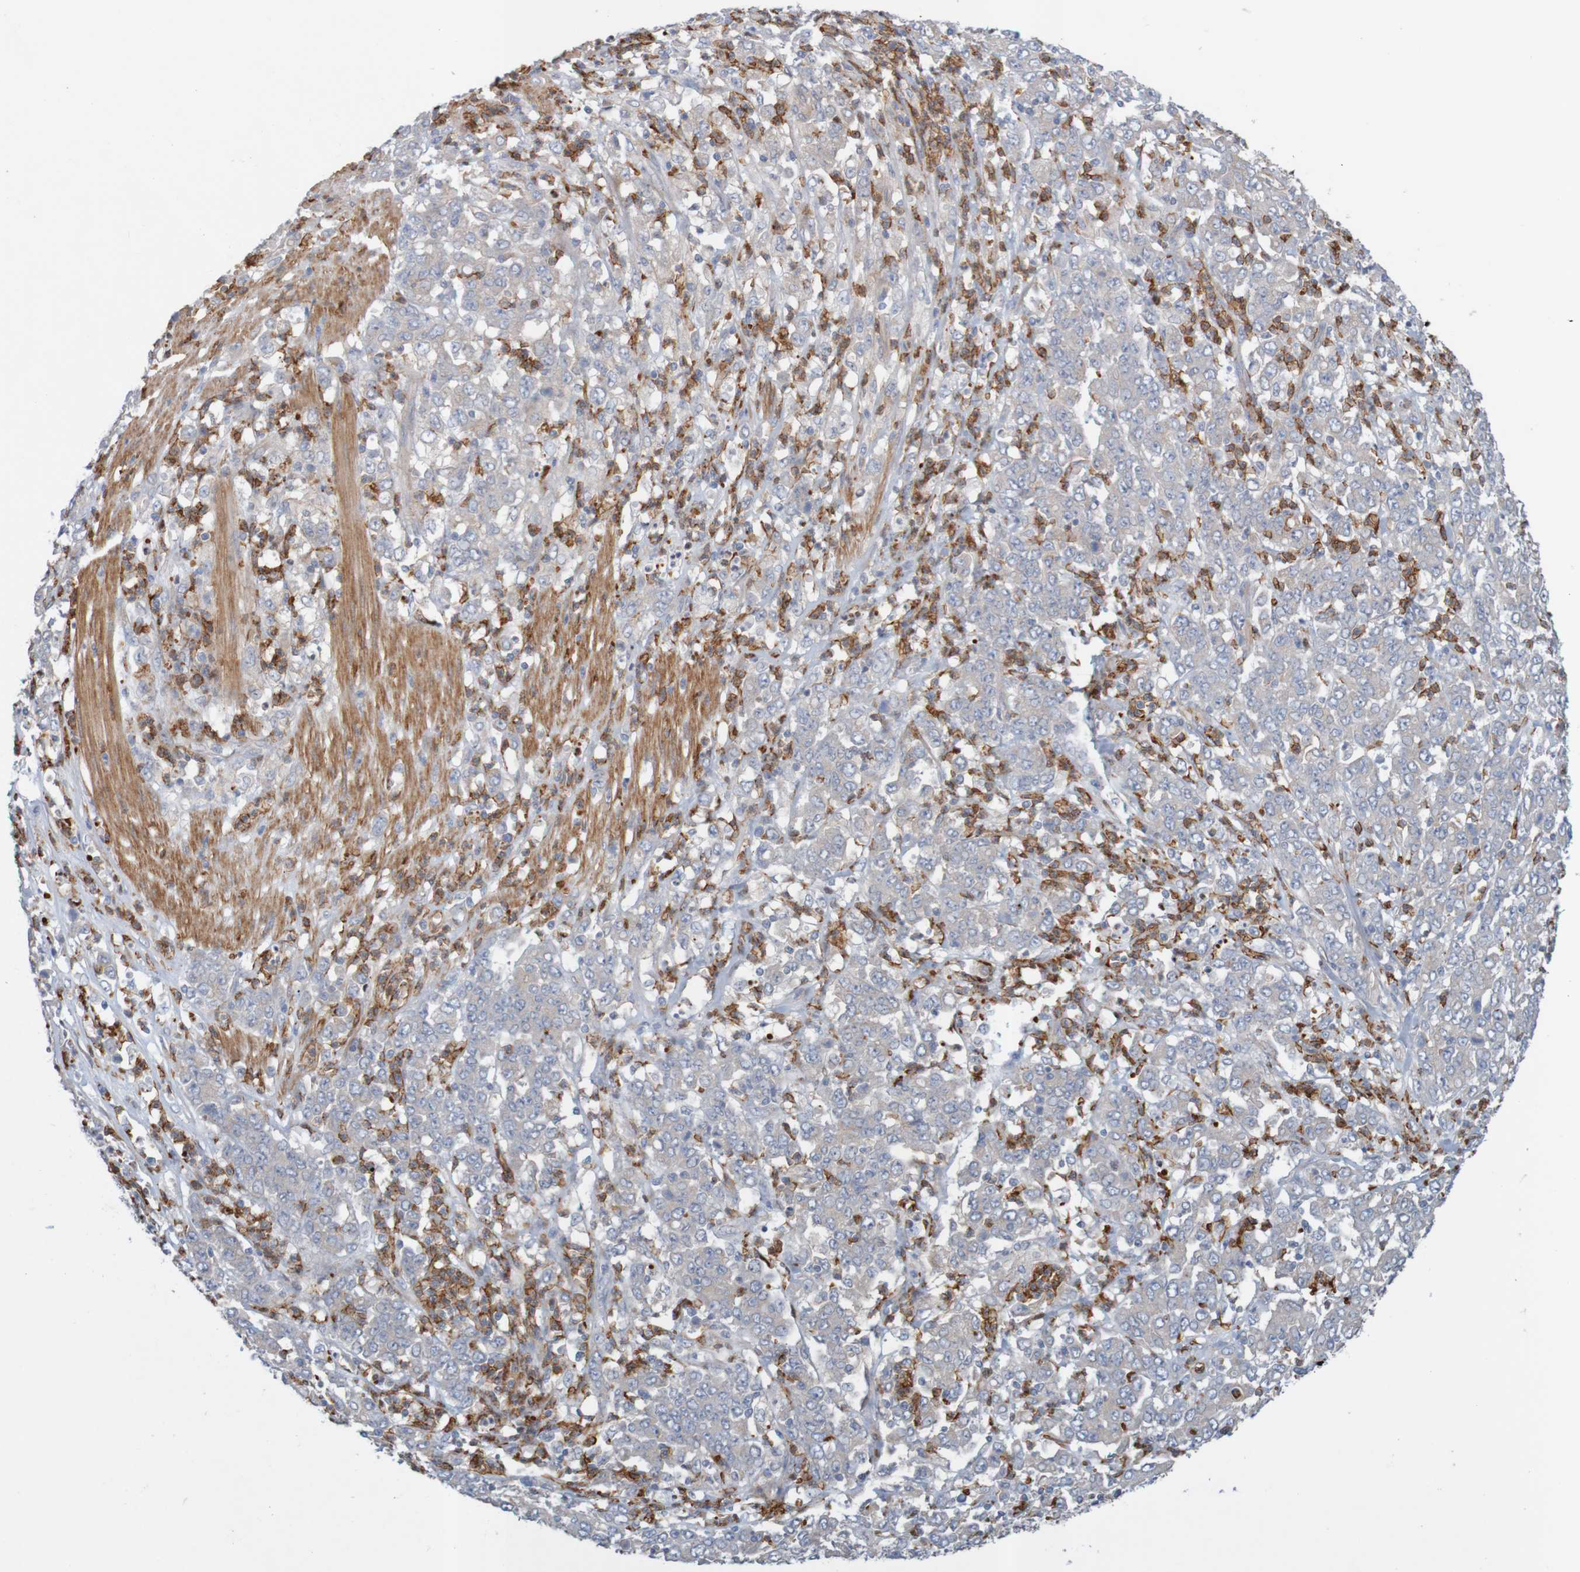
{"staining": {"intensity": "negative", "quantity": "none", "location": "none"}, "tissue": "stomach cancer", "cell_type": "Tumor cells", "image_type": "cancer", "snomed": [{"axis": "morphology", "description": "Adenocarcinoma, NOS"}, {"axis": "topography", "description": "Stomach, lower"}], "caption": "Immunohistochemical staining of stomach cancer exhibits no significant expression in tumor cells.", "gene": "KRT23", "patient": {"sex": "female", "age": 71}}